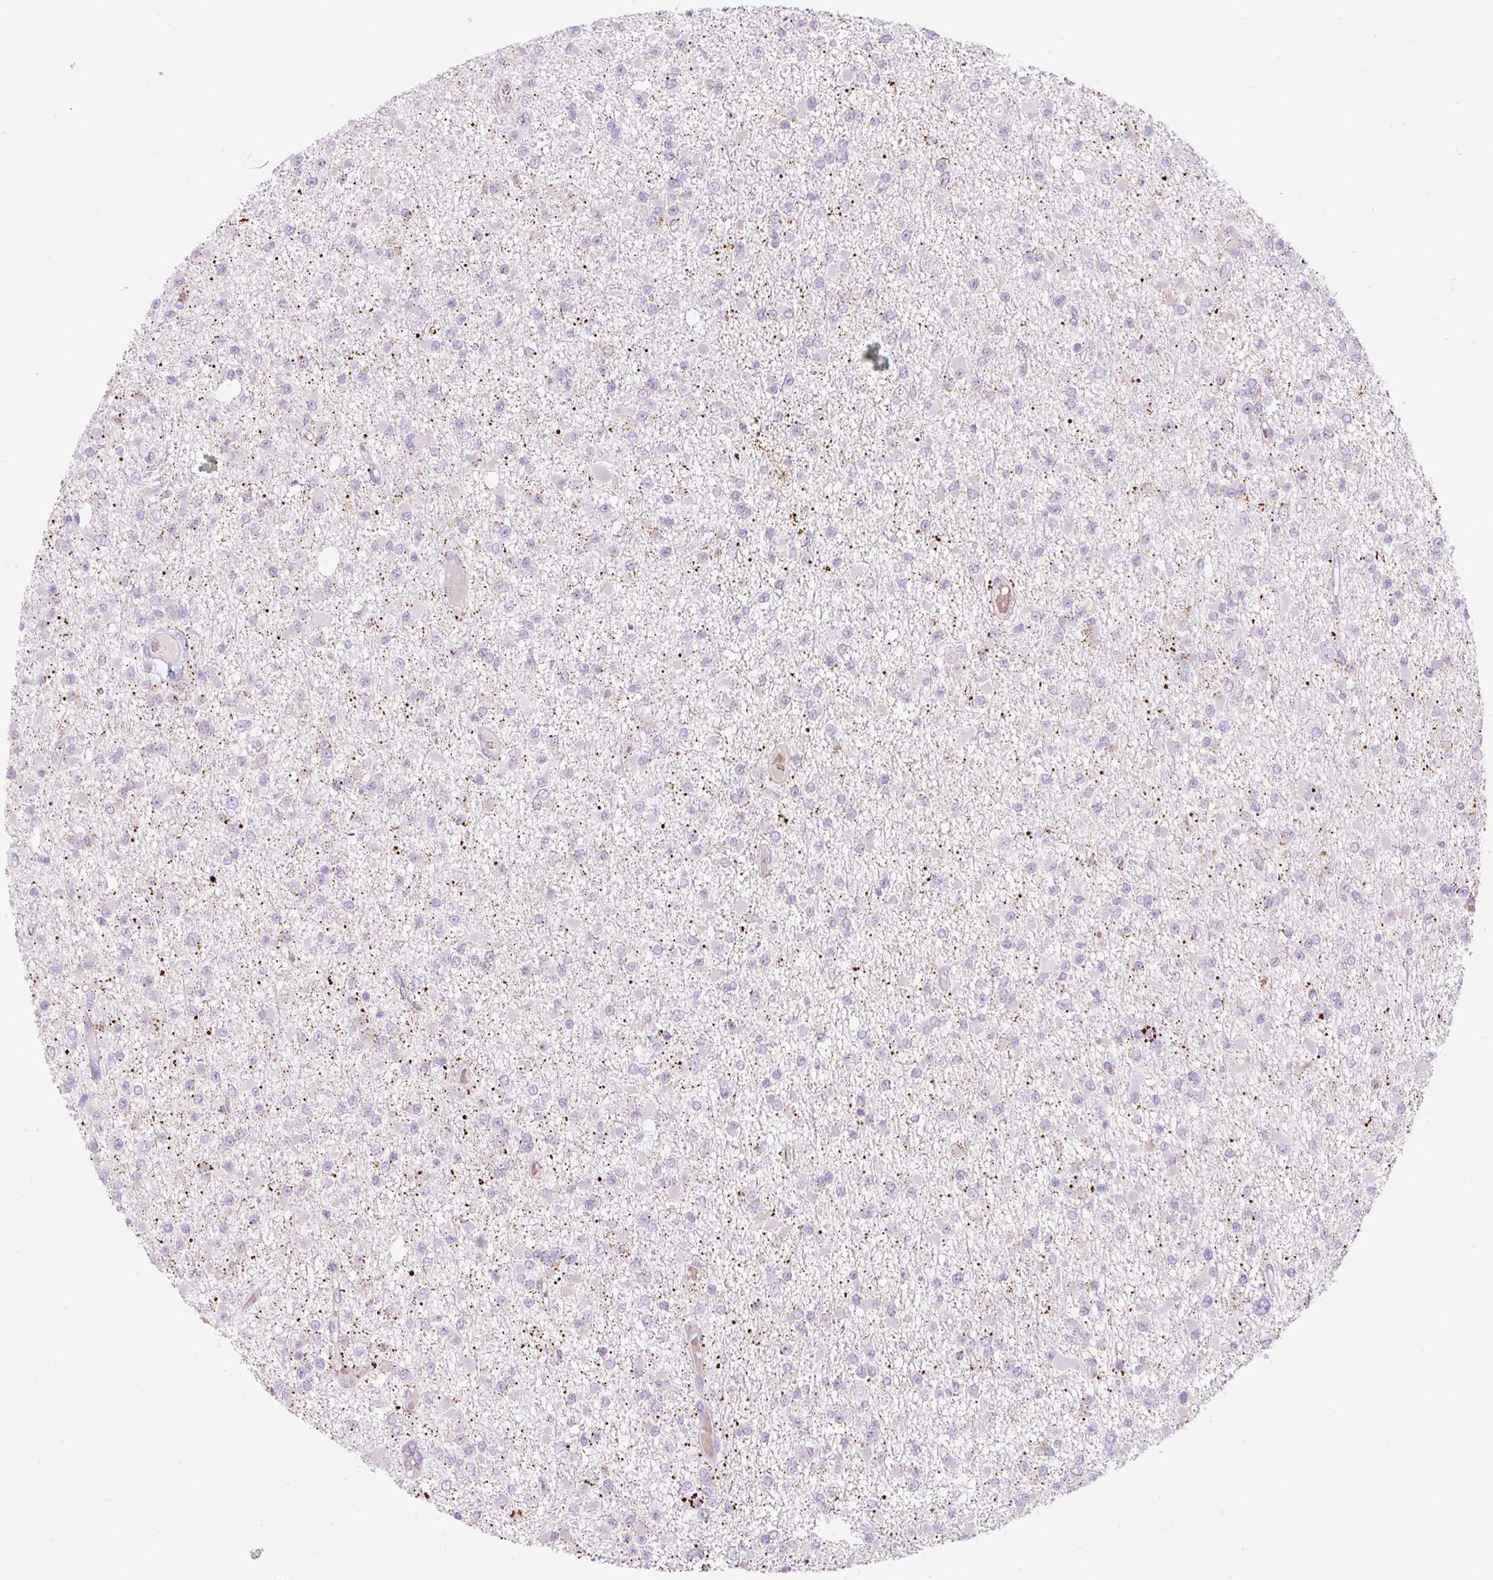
{"staining": {"intensity": "negative", "quantity": "none", "location": "none"}, "tissue": "glioma", "cell_type": "Tumor cells", "image_type": "cancer", "snomed": [{"axis": "morphology", "description": "Glioma, malignant, Low grade"}, {"axis": "topography", "description": "Brain"}], "caption": "This is an immunohistochemistry histopathology image of human glioma. There is no positivity in tumor cells.", "gene": "FGFBP3", "patient": {"sex": "female", "age": 22}}